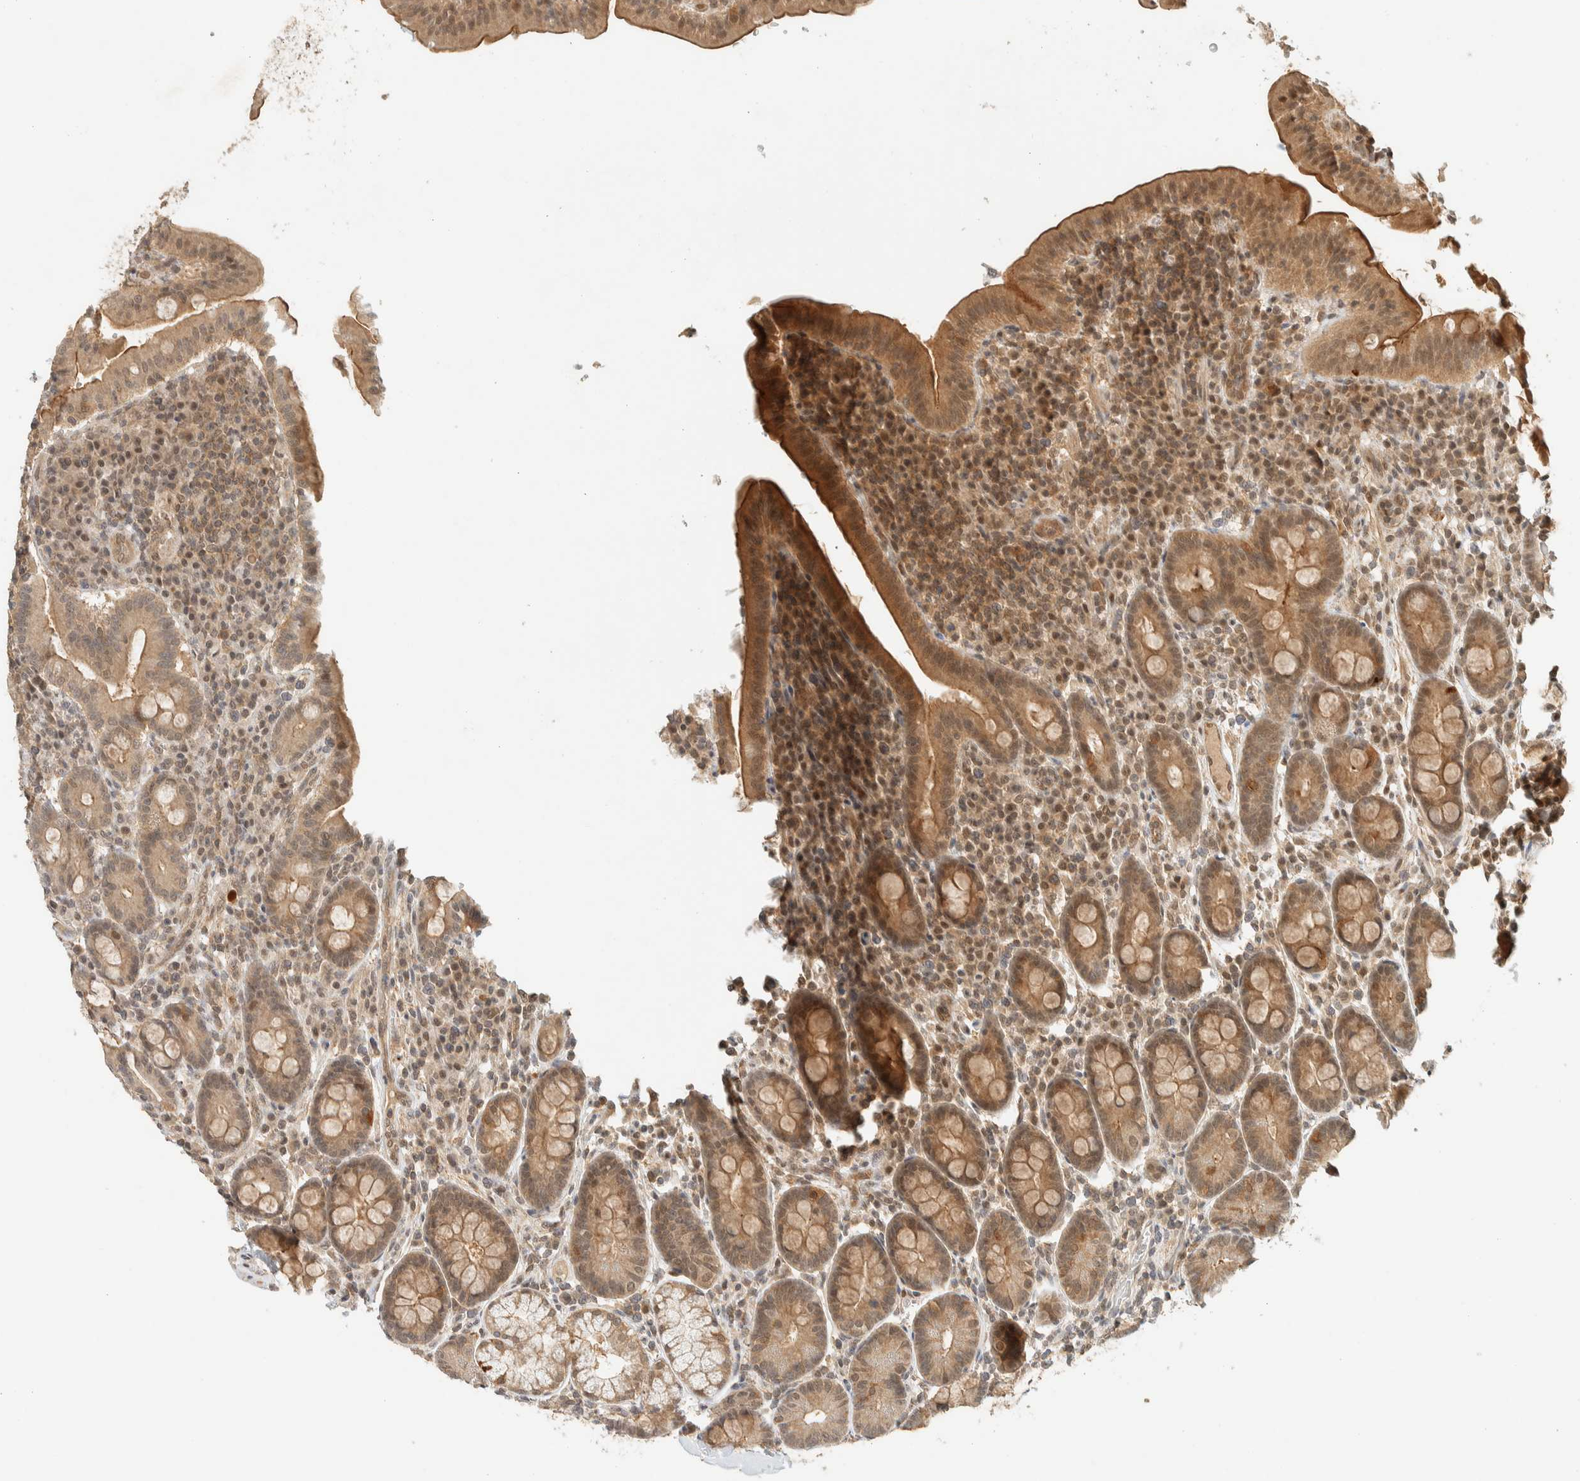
{"staining": {"intensity": "moderate", "quantity": ">75%", "location": "cytoplasmic/membranous,nuclear"}, "tissue": "duodenum", "cell_type": "Glandular cells", "image_type": "normal", "snomed": [{"axis": "morphology", "description": "Normal tissue, NOS"}, {"axis": "morphology", "description": "Adenocarcinoma, NOS"}, {"axis": "topography", "description": "Pancreas"}, {"axis": "topography", "description": "Duodenum"}], "caption": "Immunohistochemical staining of unremarkable human duodenum demonstrates medium levels of moderate cytoplasmic/membranous,nuclear positivity in about >75% of glandular cells. Immunohistochemistry (ihc) stains the protein of interest in brown and the nuclei are stained blue.", "gene": "KIFAP3", "patient": {"sex": "male", "age": 50}}